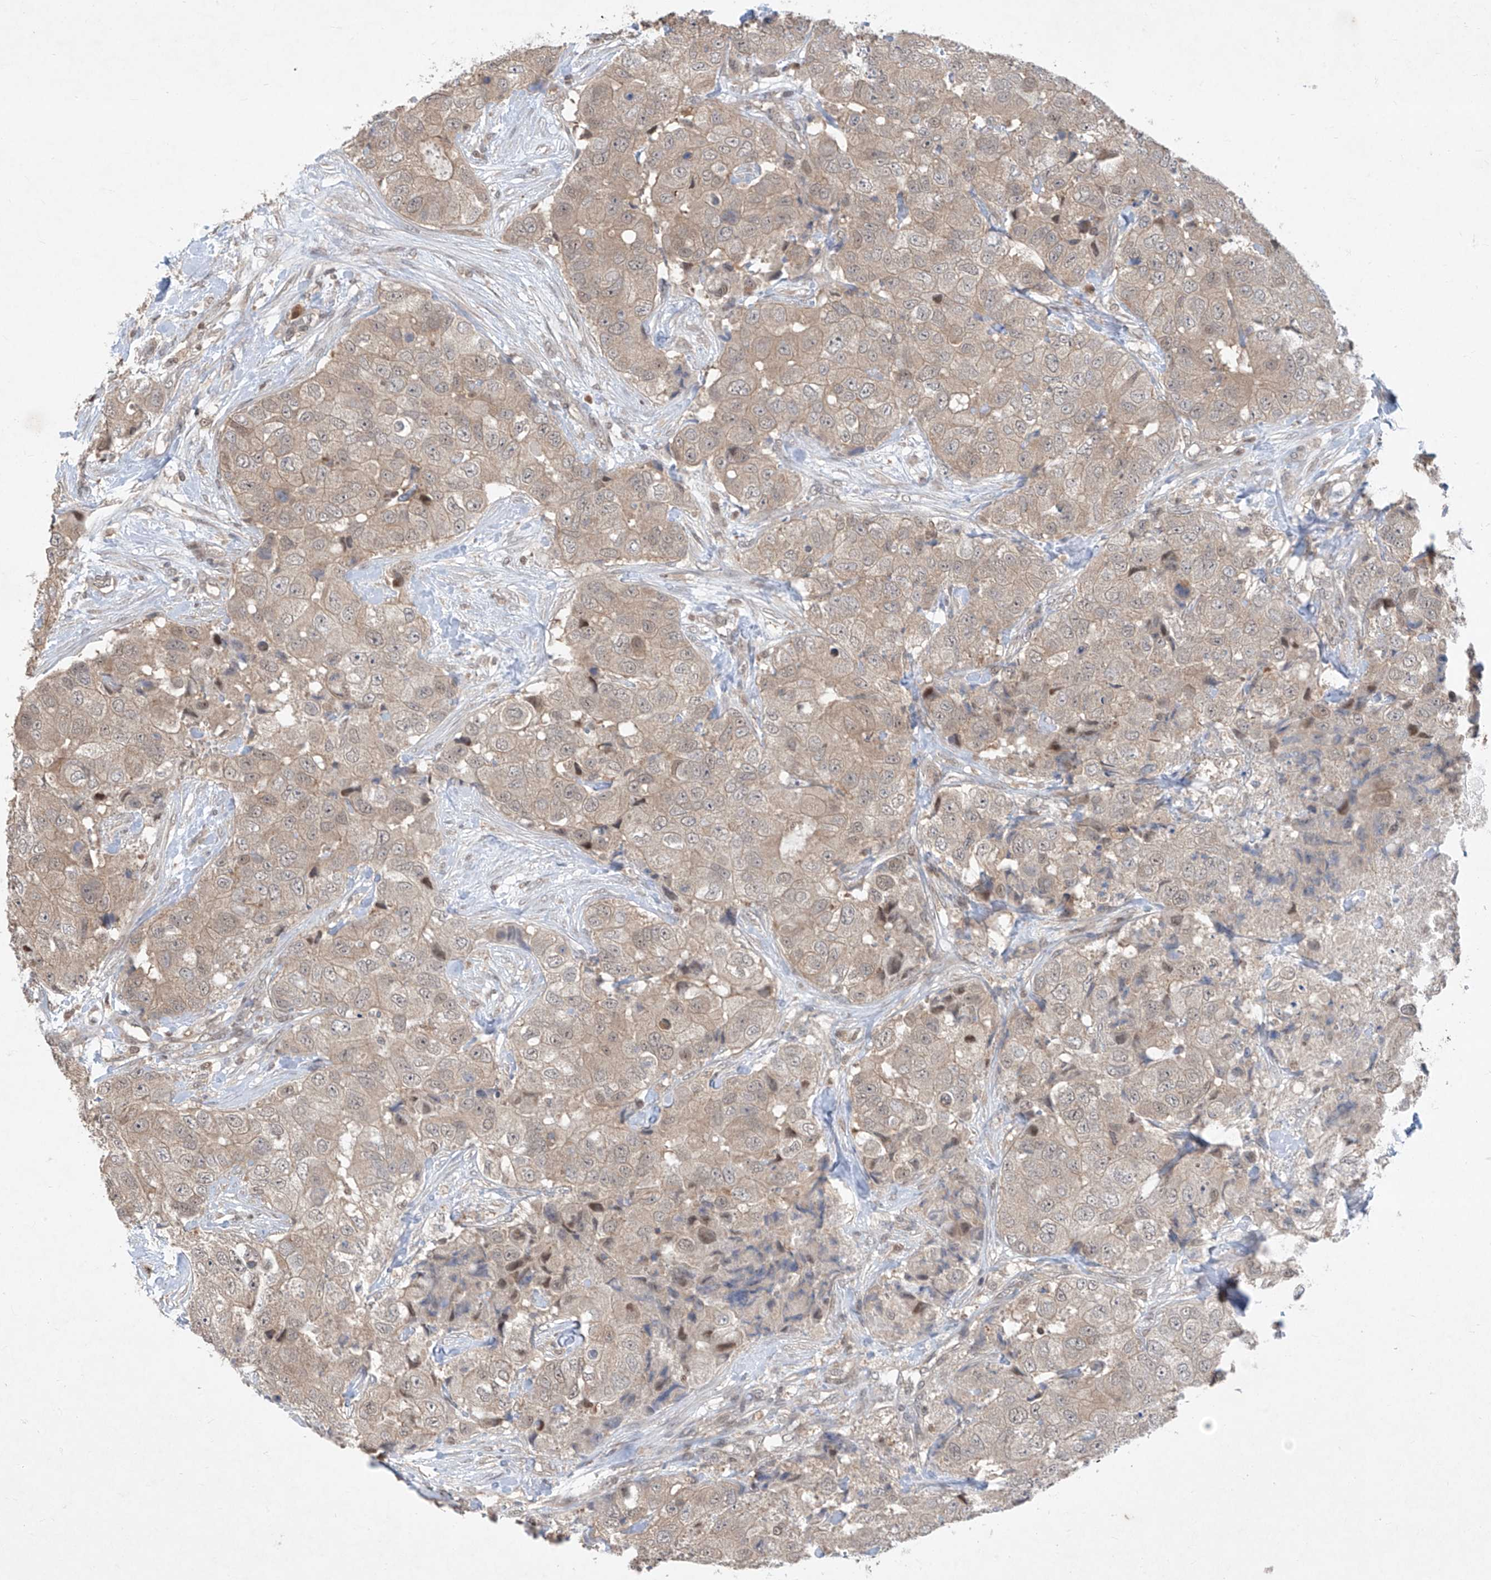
{"staining": {"intensity": "weak", "quantity": "<25%", "location": "cytoplasmic/membranous"}, "tissue": "breast cancer", "cell_type": "Tumor cells", "image_type": "cancer", "snomed": [{"axis": "morphology", "description": "Duct carcinoma"}, {"axis": "topography", "description": "Breast"}], "caption": "The immunohistochemistry image has no significant expression in tumor cells of breast cancer (invasive ductal carcinoma) tissue.", "gene": "ZNF358", "patient": {"sex": "female", "age": 62}}